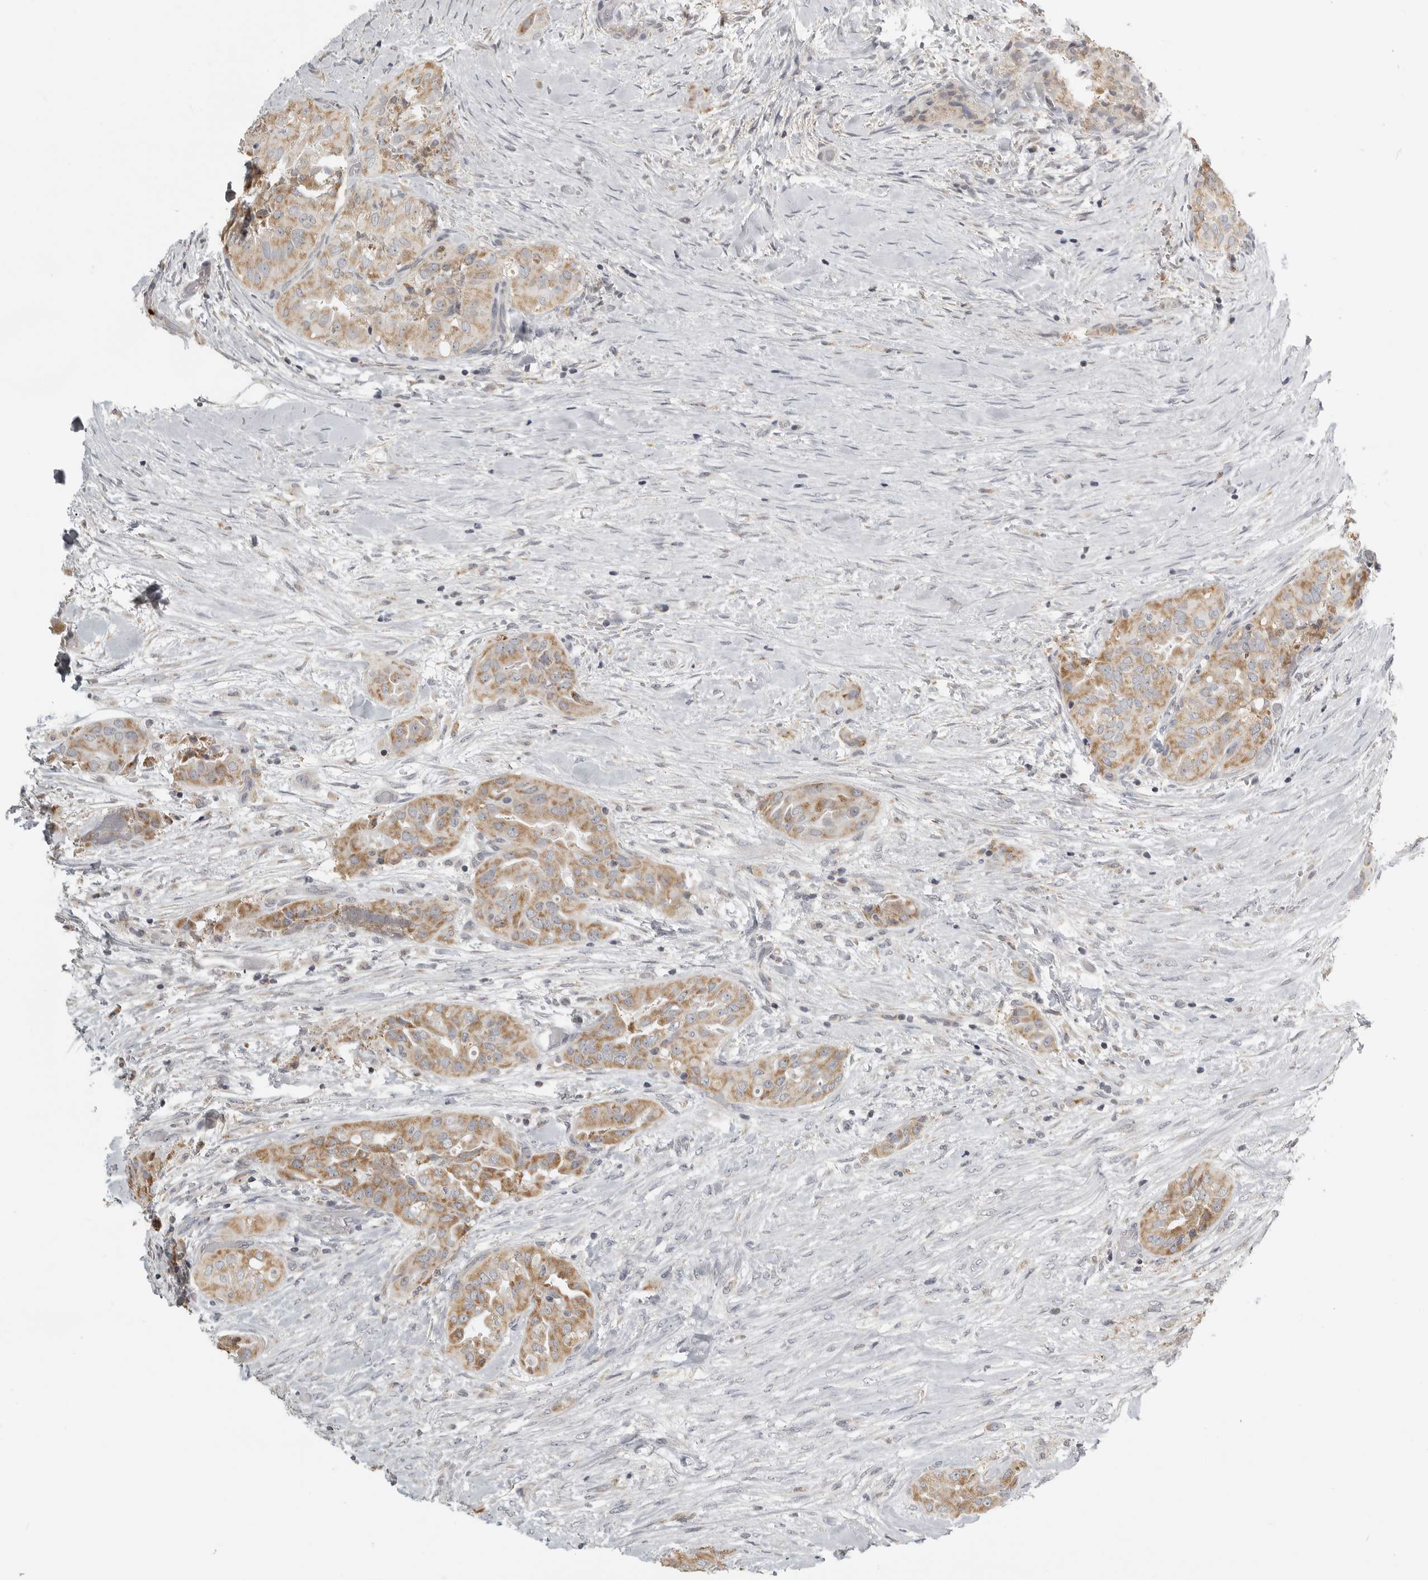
{"staining": {"intensity": "moderate", "quantity": ">75%", "location": "cytoplasmic/membranous"}, "tissue": "thyroid cancer", "cell_type": "Tumor cells", "image_type": "cancer", "snomed": [{"axis": "morphology", "description": "Papillary adenocarcinoma, NOS"}, {"axis": "topography", "description": "Thyroid gland"}], "caption": "High-power microscopy captured an immunohistochemistry micrograph of thyroid papillary adenocarcinoma, revealing moderate cytoplasmic/membranous expression in approximately >75% of tumor cells.", "gene": "RXFP3", "patient": {"sex": "female", "age": 59}}